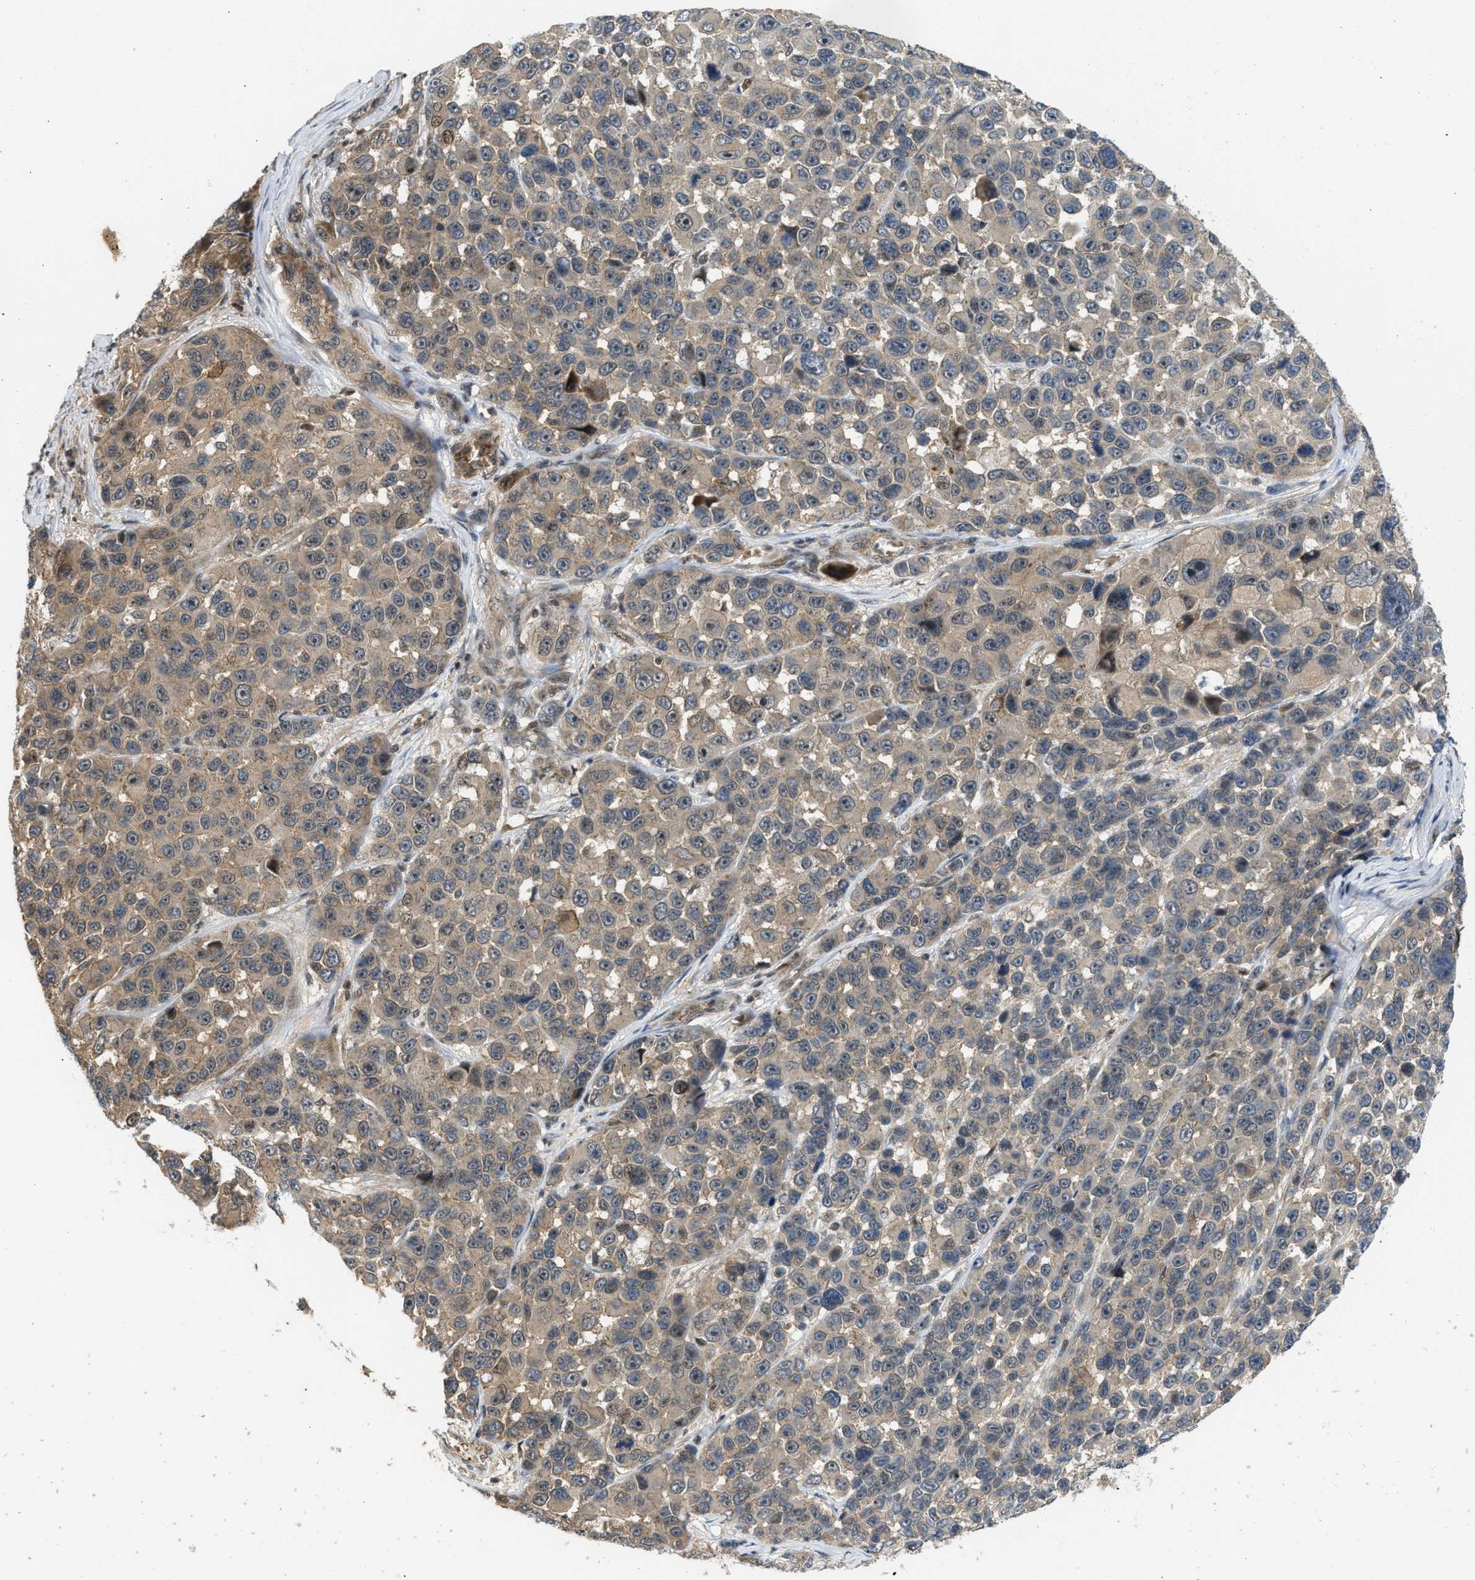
{"staining": {"intensity": "weak", "quantity": ">75%", "location": "cytoplasmic/membranous"}, "tissue": "melanoma", "cell_type": "Tumor cells", "image_type": "cancer", "snomed": [{"axis": "morphology", "description": "Malignant melanoma, NOS"}, {"axis": "topography", "description": "Skin"}], "caption": "A high-resolution micrograph shows immunohistochemistry staining of malignant melanoma, which shows weak cytoplasmic/membranous staining in approximately >75% of tumor cells.", "gene": "DNAJC28", "patient": {"sex": "male", "age": 53}}